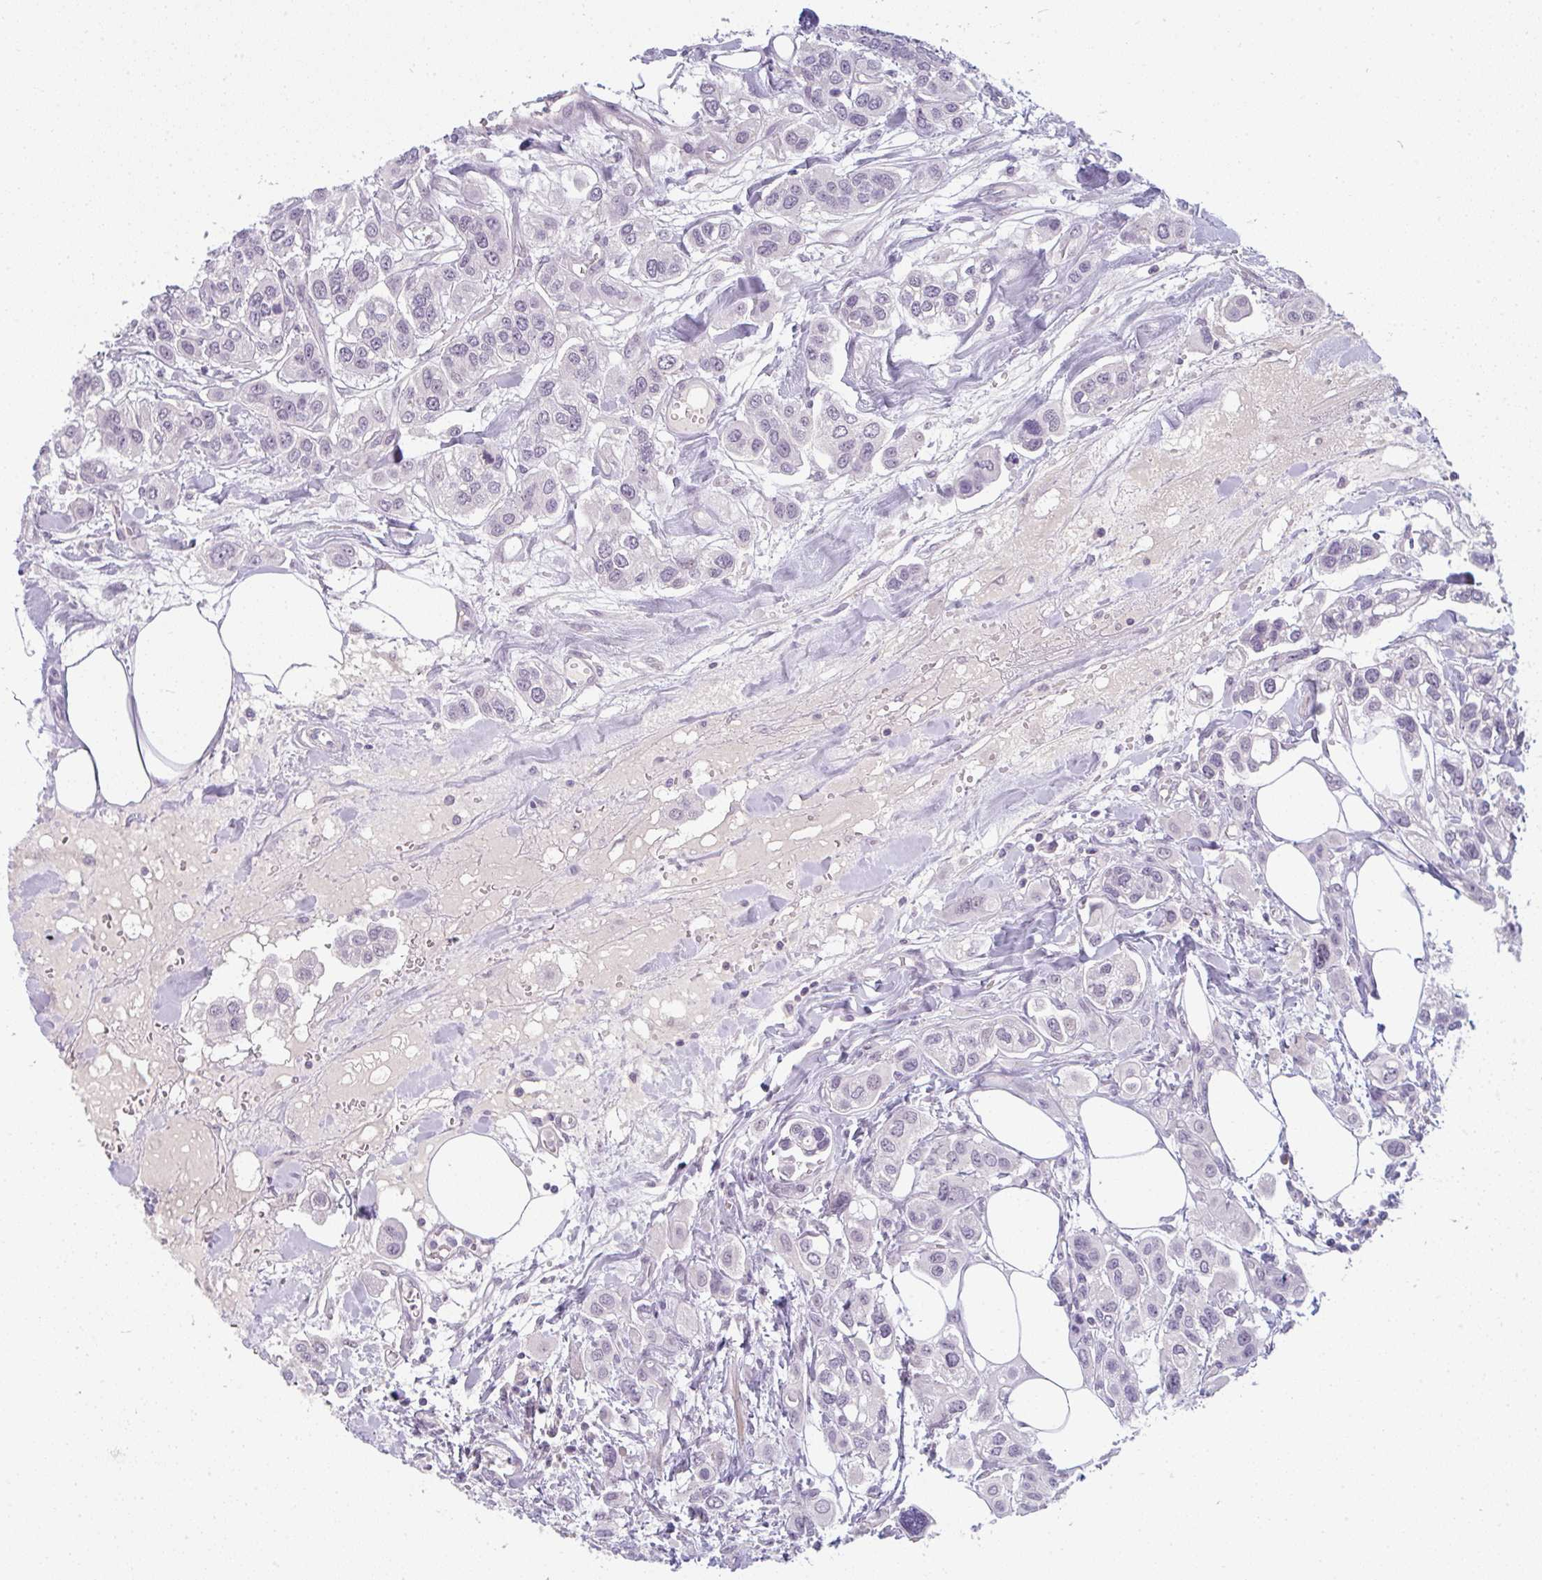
{"staining": {"intensity": "negative", "quantity": "none", "location": "none"}, "tissue": "urothelial cancer", "cell_type": "Tumor cells", "image_type": "cancer", "snomed": [{"axis": "morphology", "description": "Urothelial carcinoma, High grade"}, {"axis": "topography", "description": "Urinary bladder"}], "caption": "This is a photomicrograph of immunohistochemistry staining of urothelial cancer, which shows no staining in tumor cells. (Brightfield microscopy of DAB (3,3'-diaminobenzidine) IHC at high magnification).", "gene": "PPFIA4", "patient": {"sex": "male", "age": 67}}